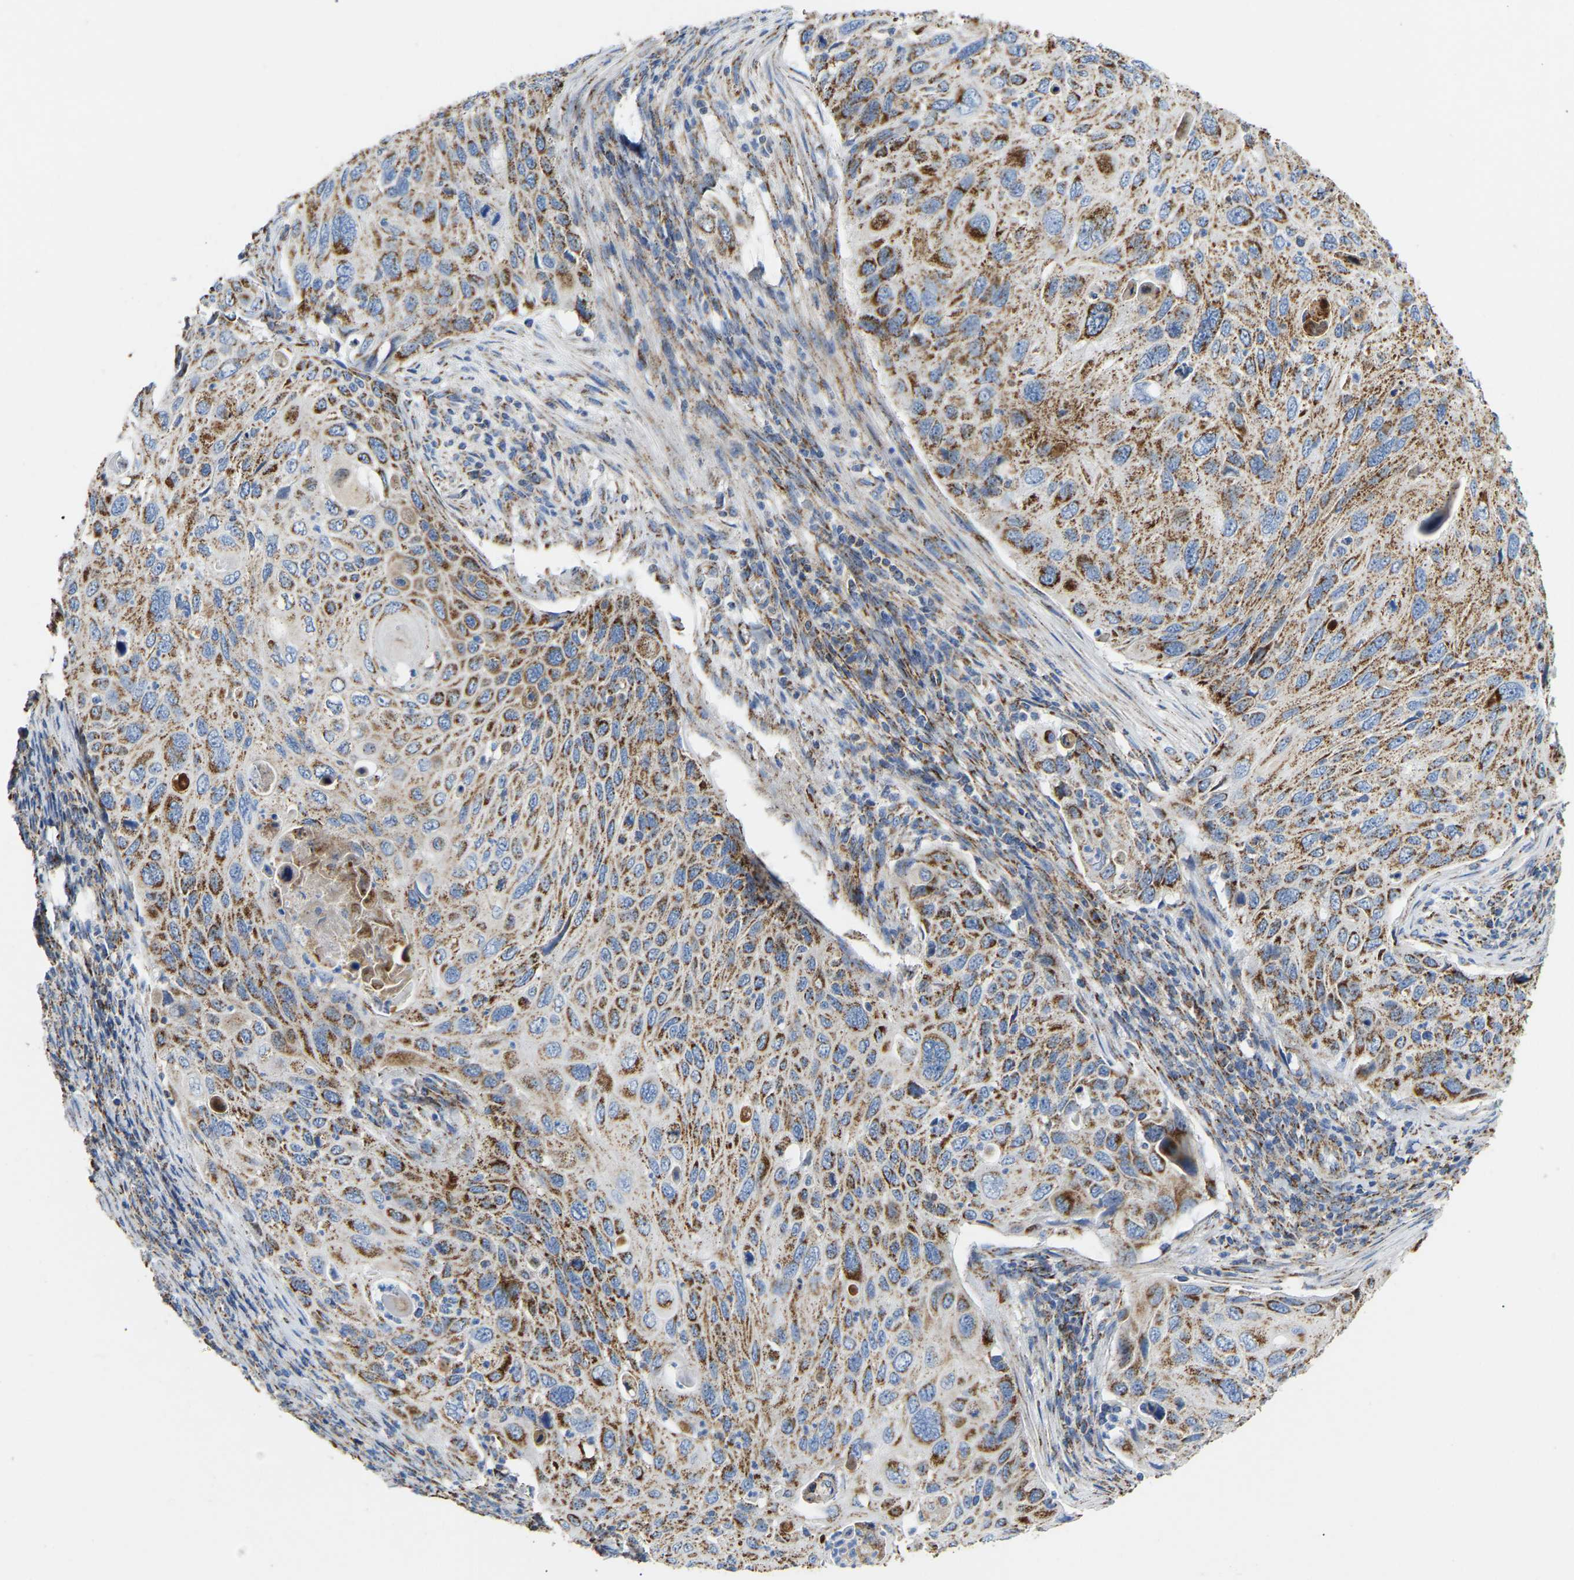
{"staining": {"intensity": "moderate", "quantity": ">75%", "location": "cytoplasmic/membranous"}, "tissue": "cervical cancer", "cell_type": "Tumor cells", "image_type": "cancer", "snomed": [{"axis": "morphology", "description": "Squamous cell carcinoma, NOS"}, {"axis": "topography", "description": "Cervix"}], "caption": "Tumor cells show moderate cytoplasmic/membranous staining in approximately >75% of cells in squamous cell carcinoma (cervical).", "gene": "HIBADH", "patient": {"sex": "female", "age": 70}}